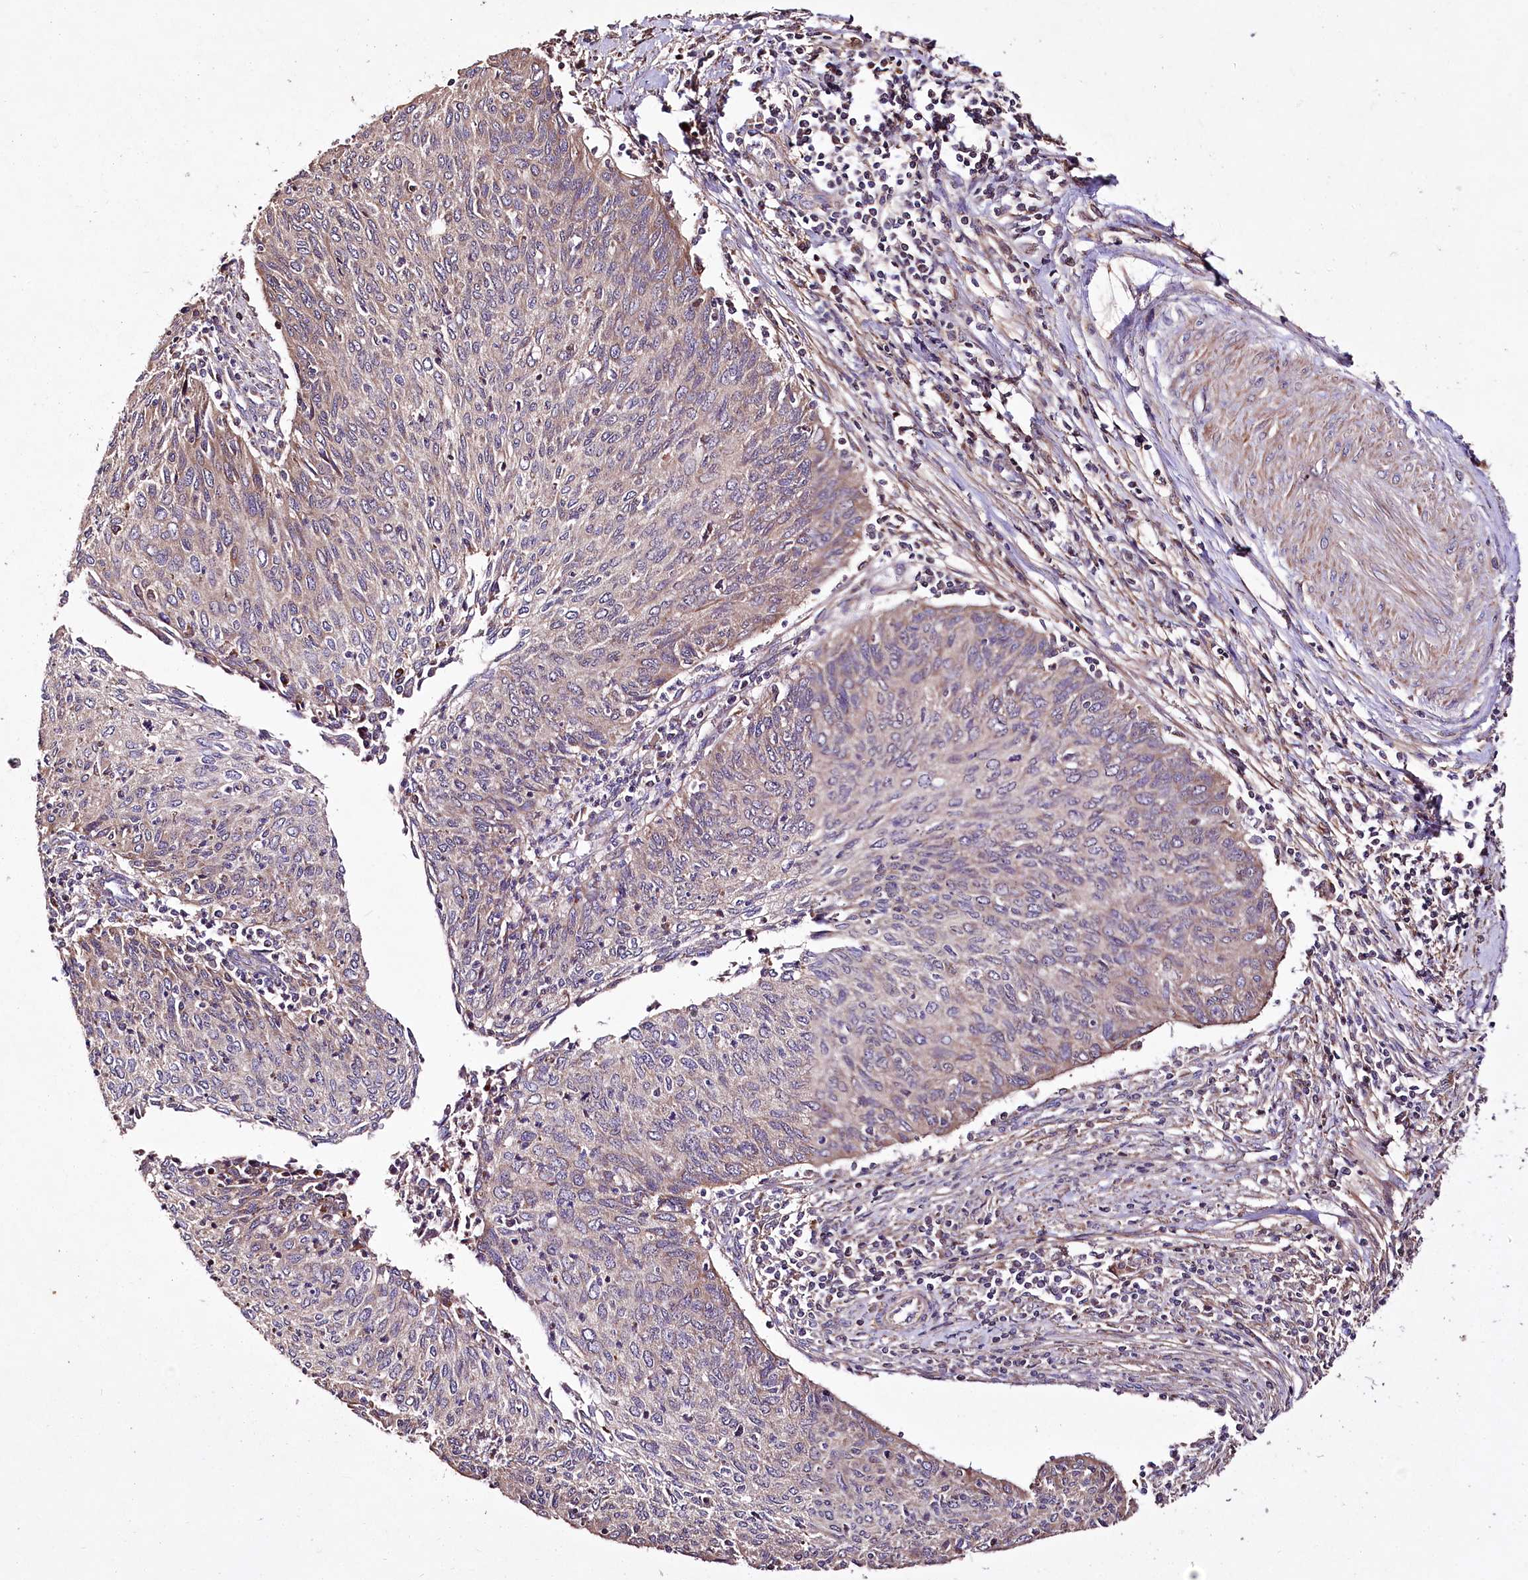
{"staining": {"intensity": "weak", "quantity": "<25%", "location": "cytoplasmic/membranous"}, "tissue": "cervical cancer", "cell_type": "Tumor cells", "image_type": "cancer", "snomed": [{"axis": "morphology", "description": "Squamous cell carcinoma, NOS"}, {"axis": "topography", "description": "Cervix"}], "caption": "The immunohistochemistry (IHC) histopathology image has no significant positivity in tumor cells of squamous cell carcinoma (cervical) tissue.", "gene": "WWC1", "patient": {"sex": "female", "age": 38}}